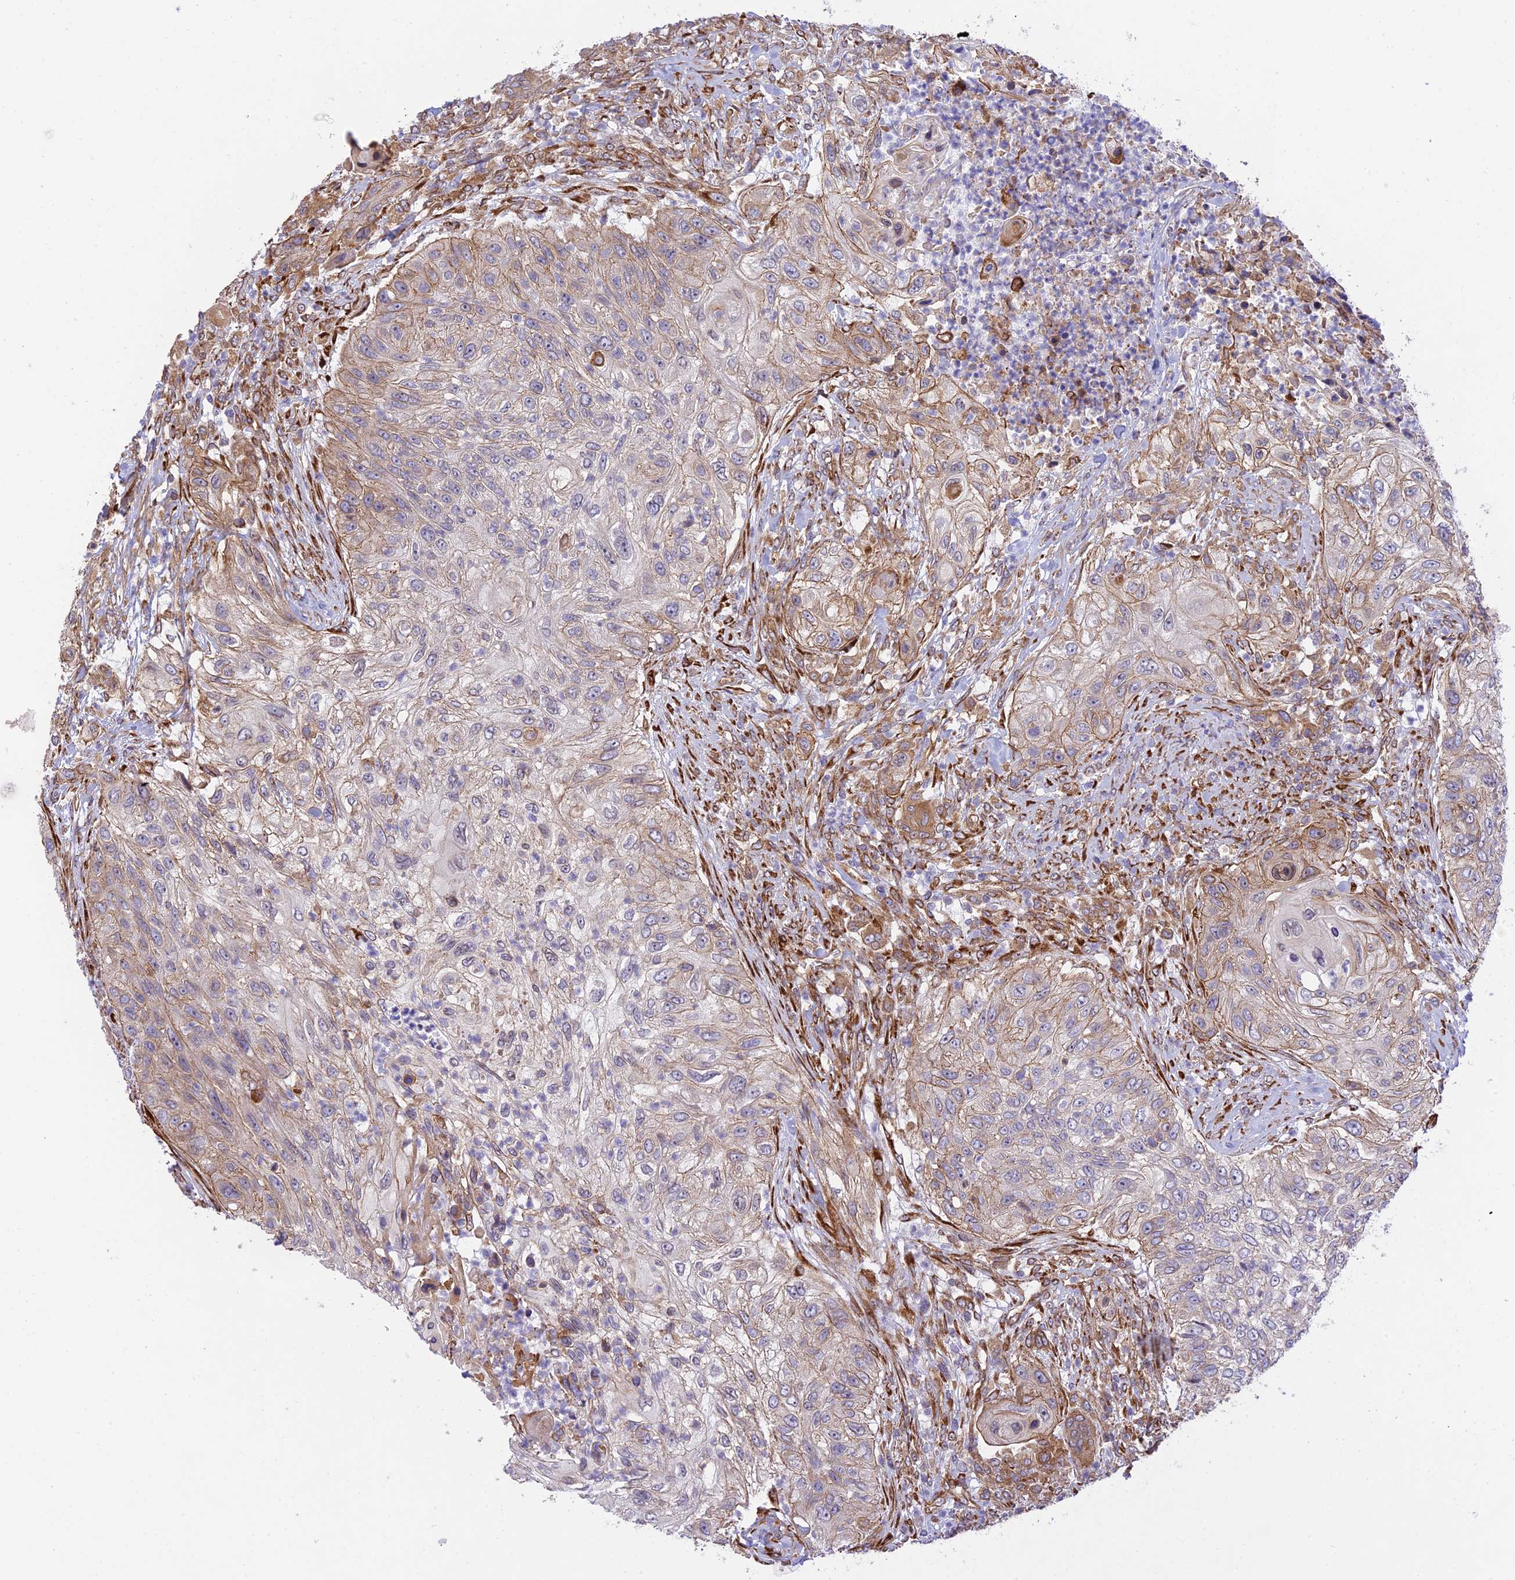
{"staining": {"intensity": "weak", "quantity": "<25%", "location": "cytoplasmic/membranous"}, "tissue": "urothelial cancer", "cell_type": "Tumor cells", "image_type": "cancer", "snomed": [{"axis": "morphology", "description": "Urothelial carcinoma, High grade"}, {"axis": "topography", "description": "Urinary bladder"}], "caption": "High power microscopy image of an IHC histopathology image of urothelial cancer, revealing no significant positivity in tumor cells.", "gene": "EXOC3L4", "patient": {"sex": "female", "age": 60}}